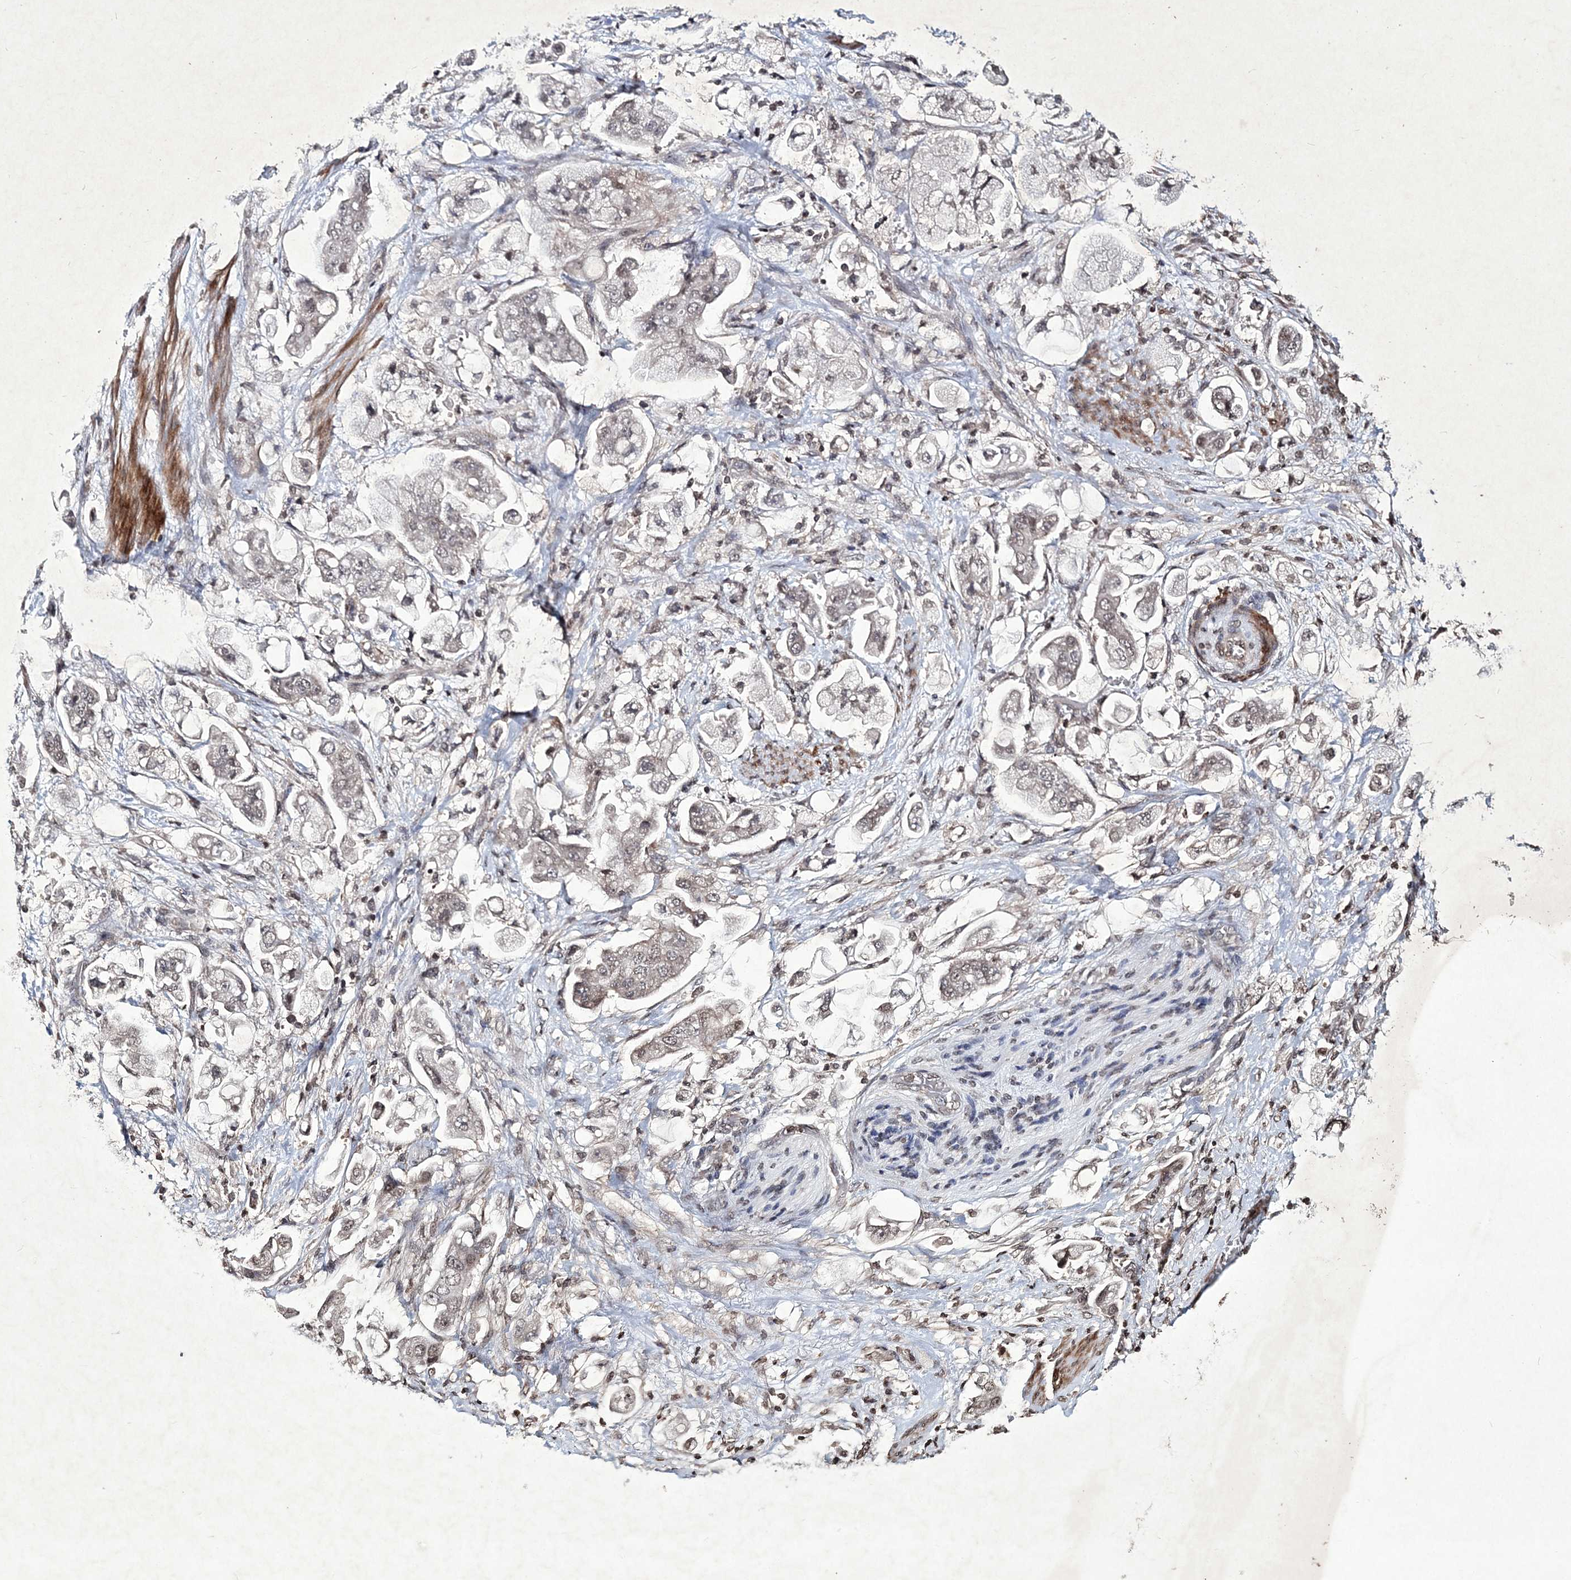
{"staining": {"intensity": "moderate", "quantity": "25%-75%", "location": "nuclear"}, "tissue": "stomach cancer", "cell_type": "Tumor cells", "image_type": "cancer", "snomed": [{"axis": "morphology", "description": "Adenocarcinoma, NOS"}, {"axis": "topography", "description": "Stomach"}], "caption": "Brown immunohistochemical staining in human stomach adenocarcinoma demonstrates moderate nuclear positivity in about 25%-75% of tumor cells.", "gene": "SOWAHB", "patient": {"sex": "male", "age": 62}}